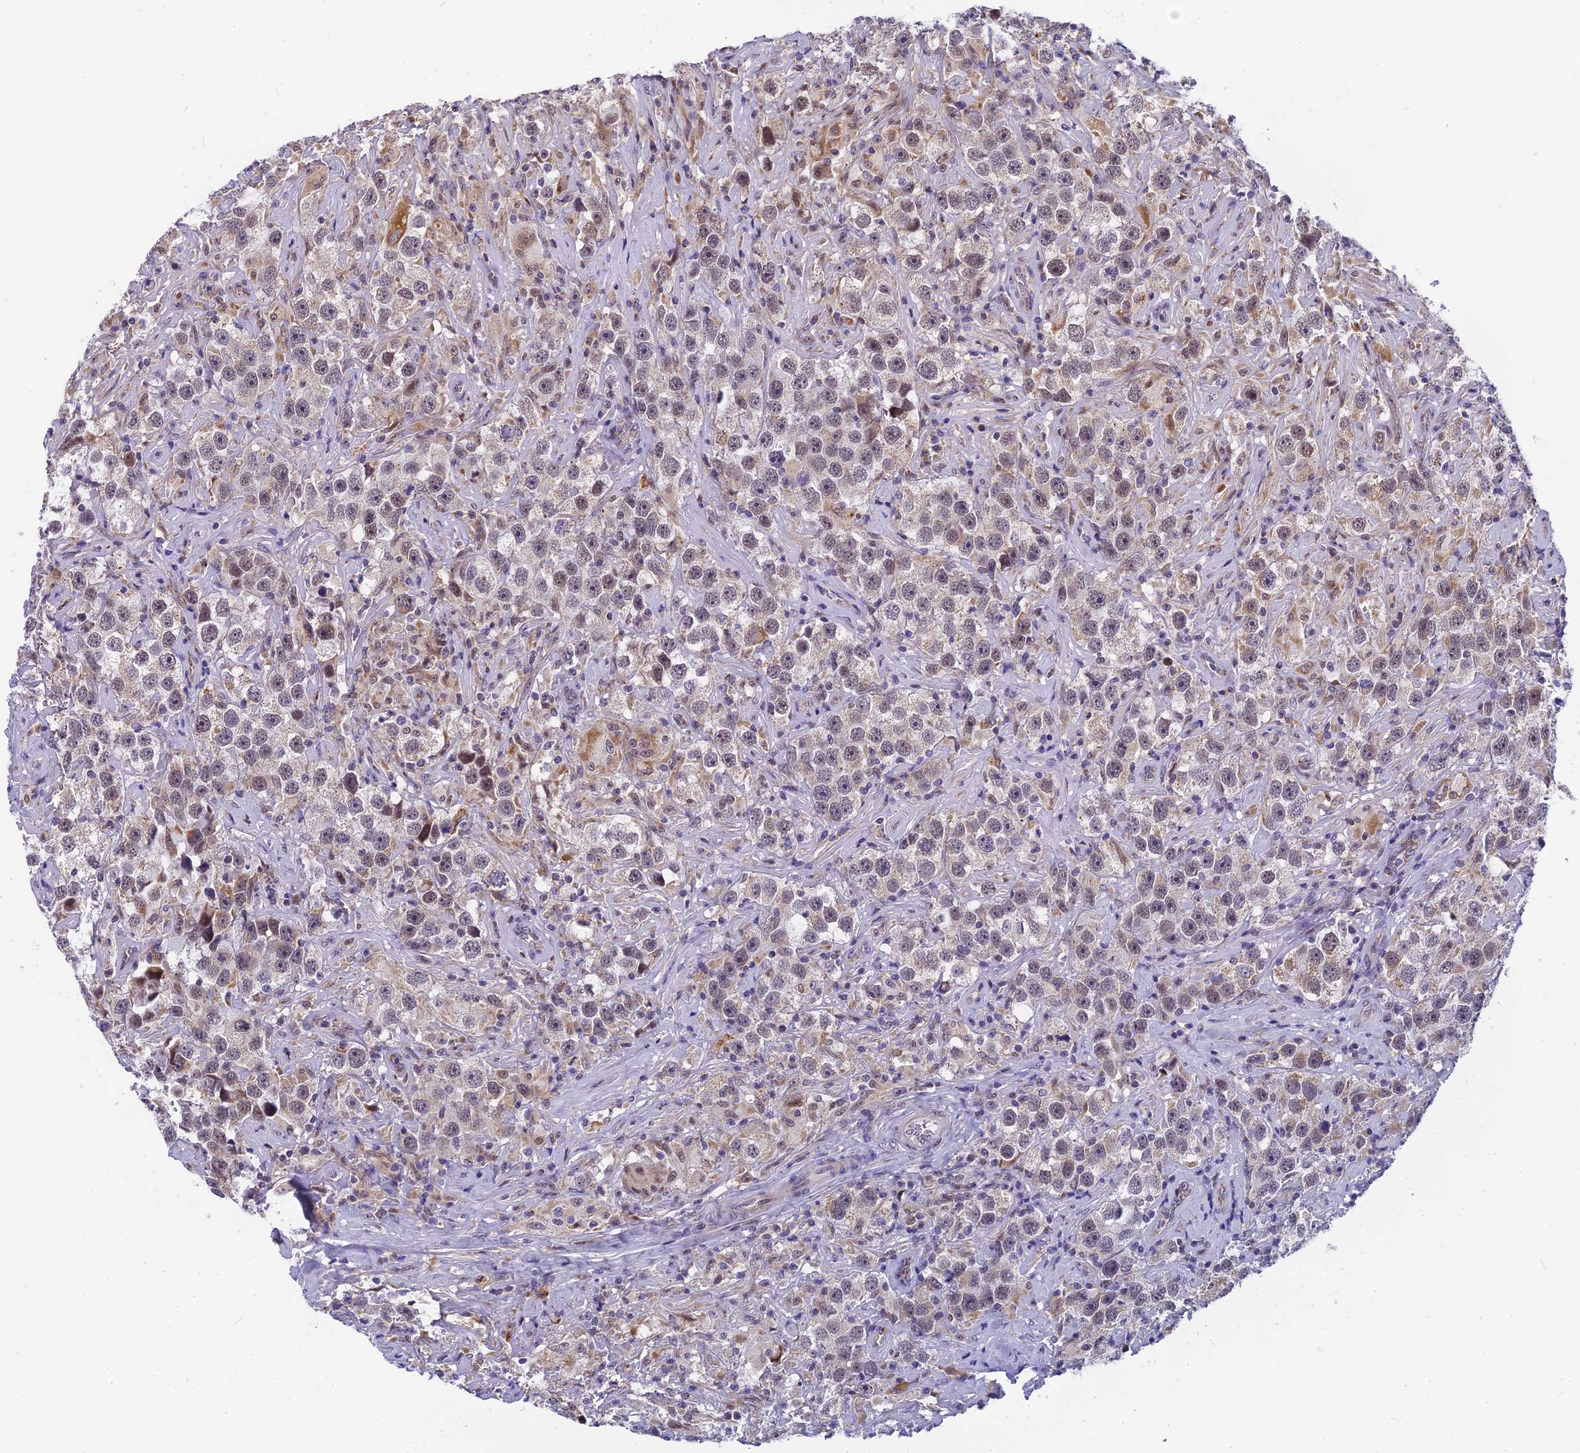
{"staining": {"intensity": "weak", "quantity": "<25%", "location": "cytoplasmic/membranous,nuclear"}, "tissue": "testis cancer", "cell_type": "Tumor cells", "image_type": "cancer", "snomed": [{"axis": "morphology", "description": "Seminoma, NOS"}, {"axis": "topography", "description": "Testis"}], "caption": "Immunohistochemistry (IHC) image of human testis cancer (seminoma) stained for a protein (brown), which displays no positivity in tumor cells.", "gene": "CMC1", "patient": {"sex": "male", "age": 49}}